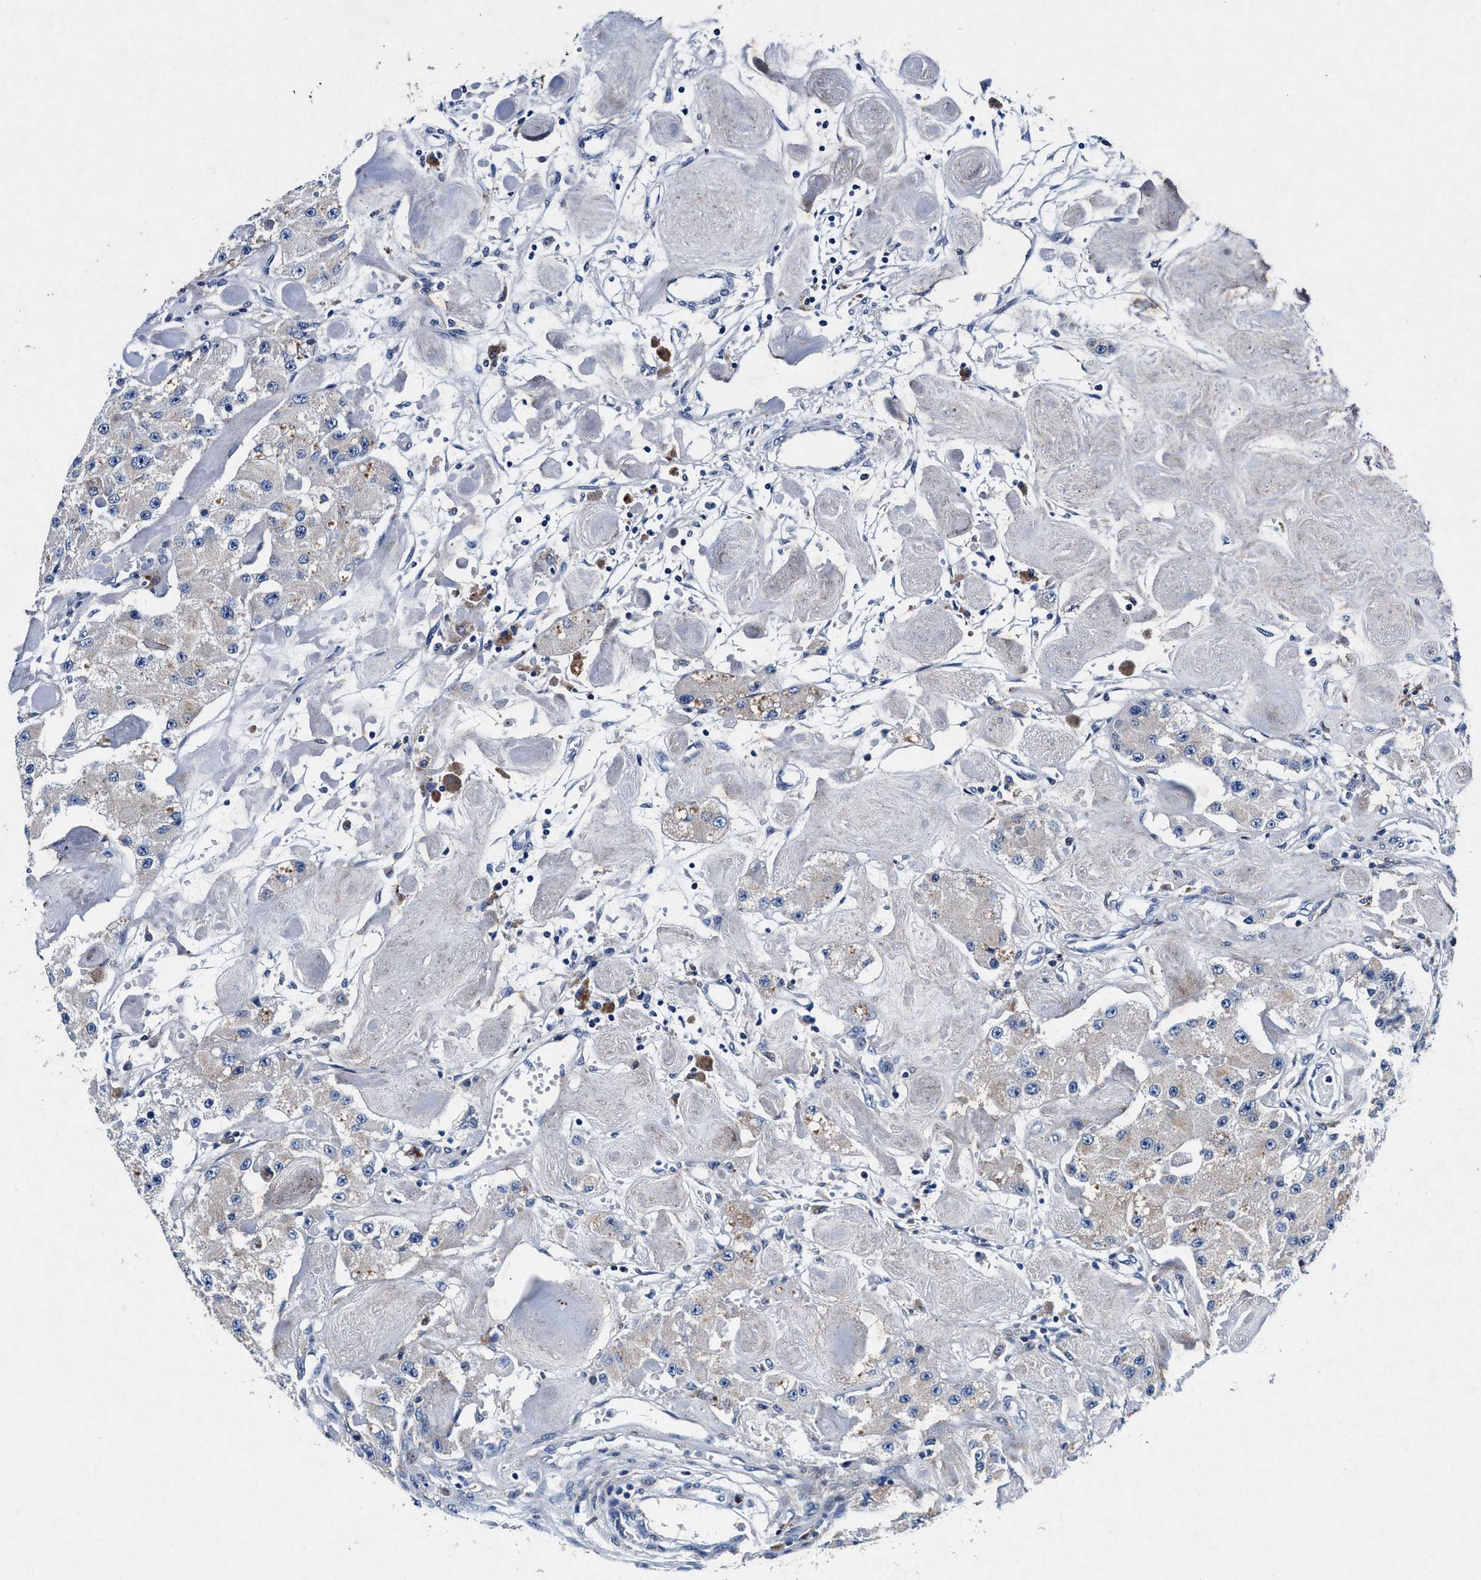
{"staining": {"intensity": "weak", "quantity": "<25%", "location": "cytoplasmic/membranous"}, "tissue": "carcinoid", "cell_type": "Tumor cells", "image_type": "cancer", "snomed": [{"axis": "morphology", "description": "Carcinoid, malignant, NOS"}, {"axis": "topography", "description": "Pancreas"}], "caption": "DAB (3,3'-diaminobenzidine) immunohistochemical staining of human carcinoid displays no significant expression in tumor cells. Nuclei are stained in blue.", "gene": "SLC8A1", "patient": {"sex": "male", "age": 41}}